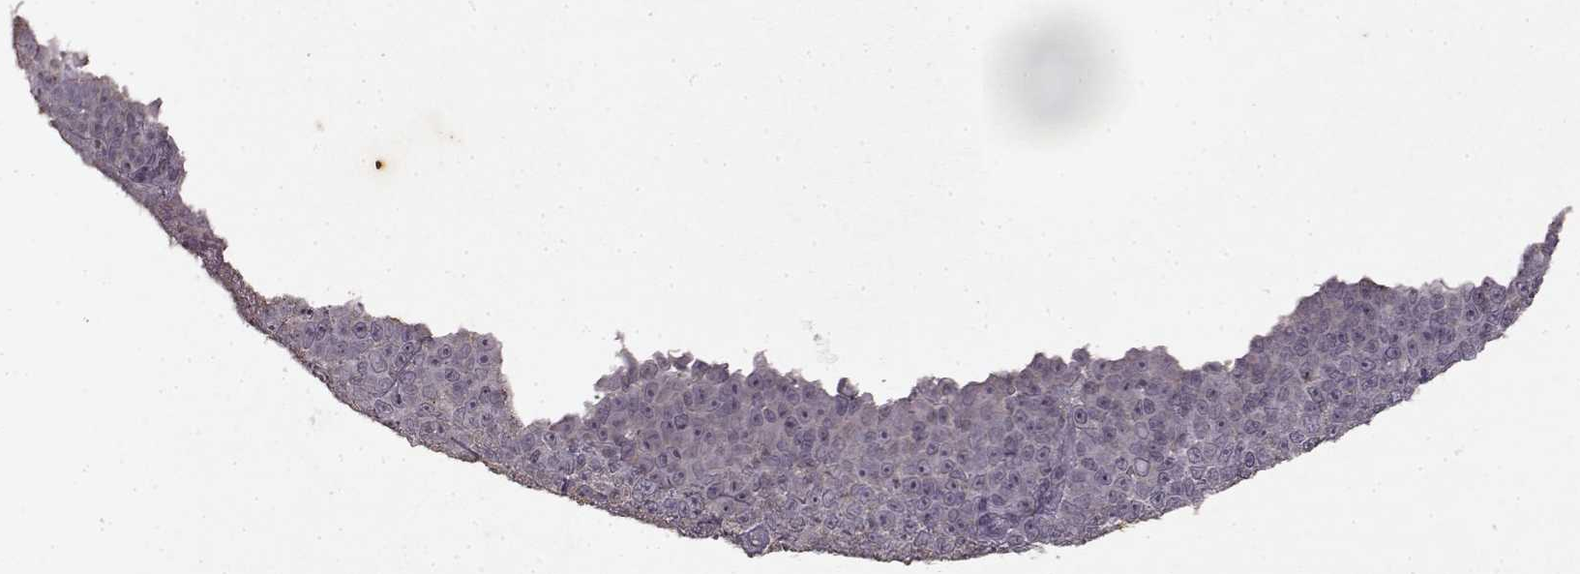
{"staining": {"intensity": "negative", "quantity": "none", "location": "none"}, "tissue": "melanoma", "cell_type": "Tumor cells", "image_type": "cancer", "snomed": [{"axis": "morphology", "description": "Malignant melanoma, NOS"}, {"axis": "topography", "description": "Skin"}], "caption": "A high-resolution micrograph shows immunohistochemistry staining of melanoma, which demonstrates no significant staining in tumor cells.", "gene": "LHB", "patient": {"sex": "female", "age": 95}}